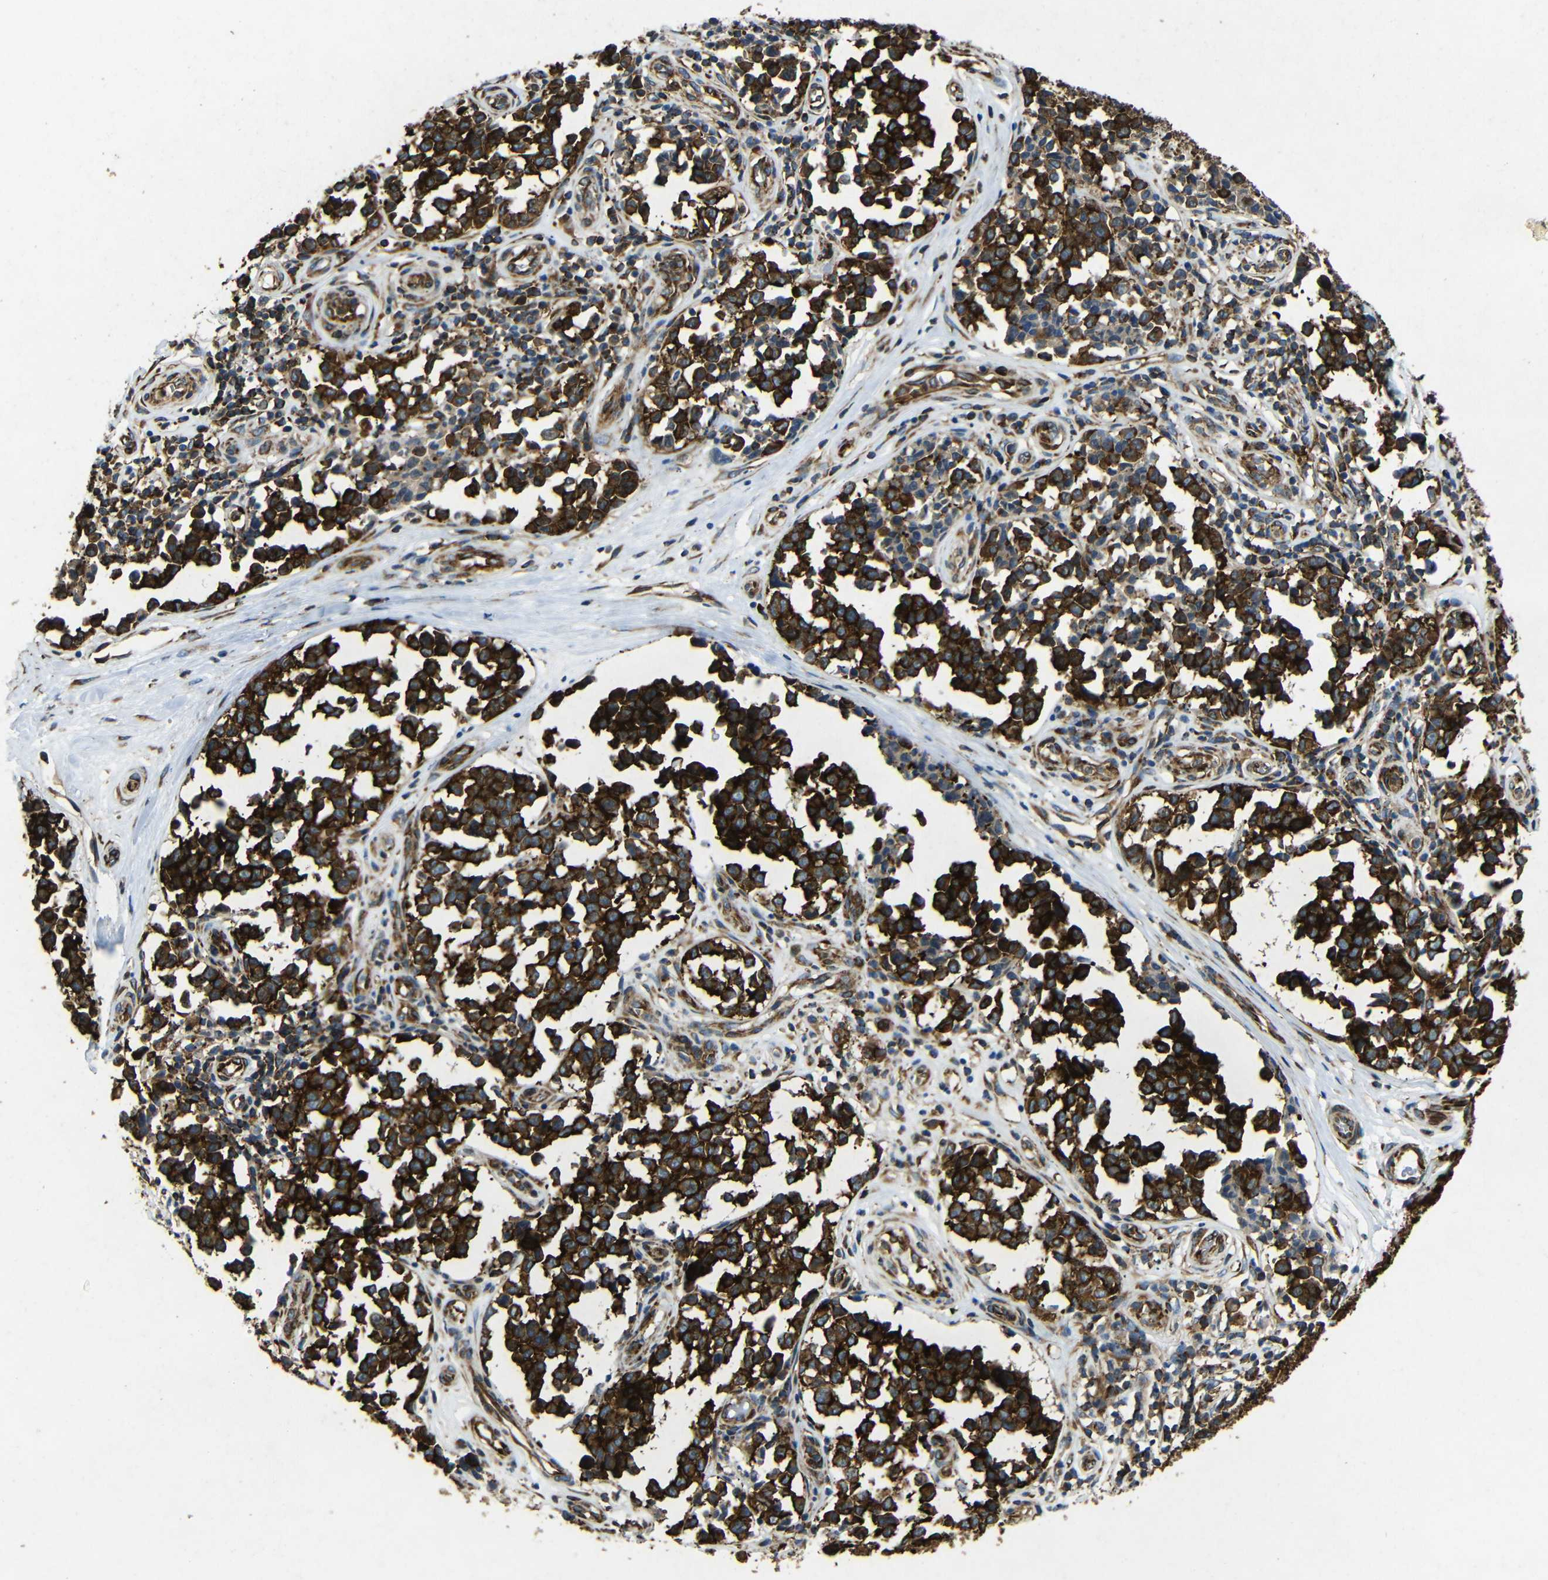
{"staining": {"intensity": "strong", "quantity": ">75%", "location": "cytoplasmic/membranous"}, "tissue": "melanoma", "cell_type": "Tumor cells", "image_type": "cancer", "snomed": [{"axis": "morphology", "description": "Malignant melanoma, NOS"}, {"axis": "topography", "description": "Skin"}], "caption": "Immunohistochemical staining of human malignant melanoma displays high levels of strong cytoplasmic/membranous staining in approximately >75% of tumor cells. (Stains: DAB in brown, nuclei in blue, Microscopy: brightfield microscopy at high magnification).", "gene": "BTF3", "patient": {"sex": "female", "age": 64}}